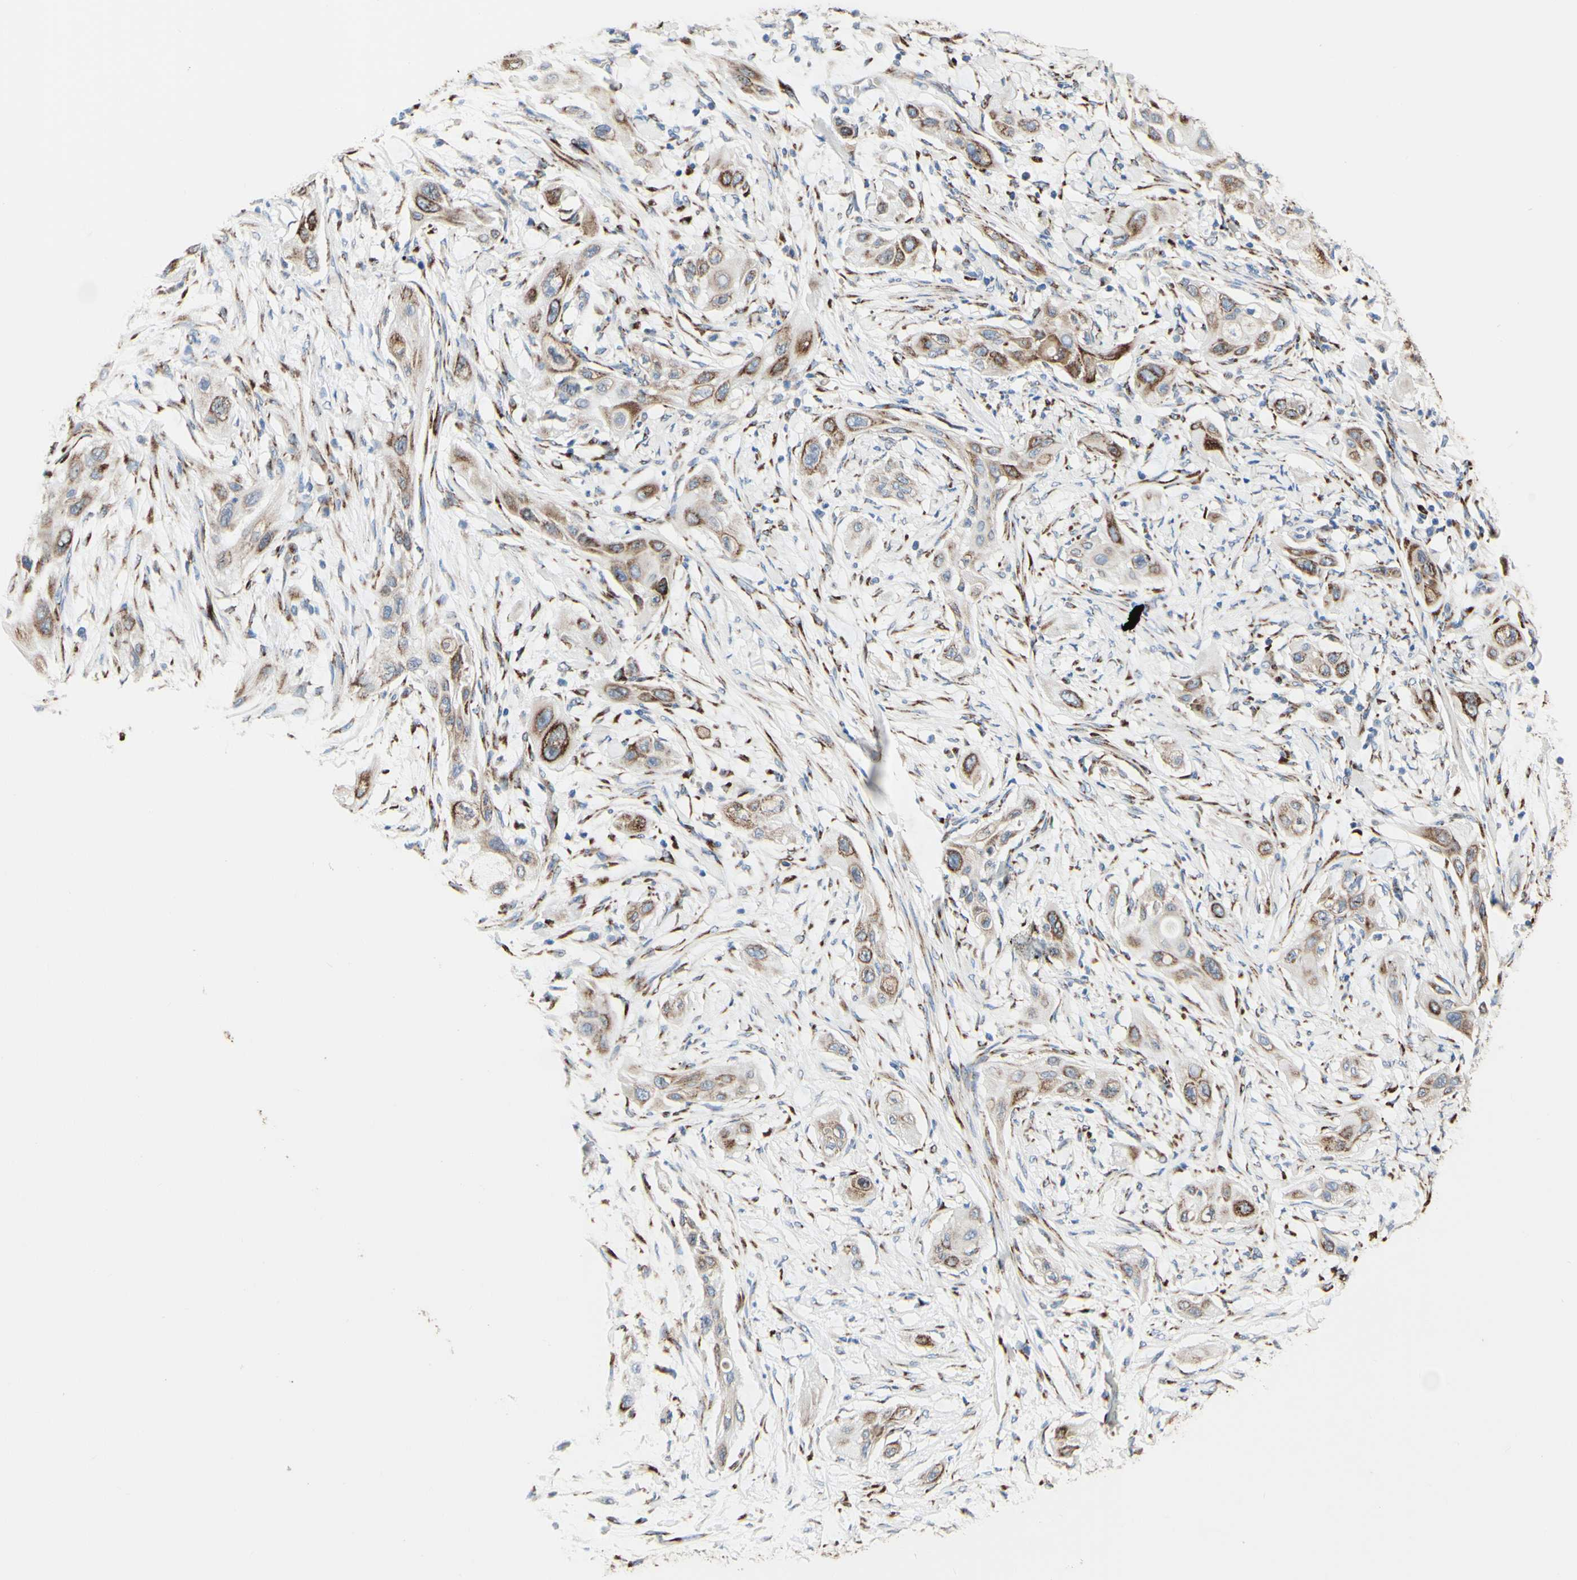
{"staining": {"intensity": "strong", "quantity": "25%-75%", "location": "cytoplasmic/membranous"}, "tissue": "lung cancer", "cell_type": "Tumor cells", "image_type": "cancer", "snomed": [{"axis": "morphology", "description": "Squamous cell carcinoma, NOS"}, {"axis": "topography", "description": "Lung"}], "caption": "Tumor cells reveal high levels of strong cytoplasmic/membranous positivity in about 25%-75% of cells in lung squamous cell carcinoma. The staining was performed using DAB, with brown indicating positive protein expression. Nuclei are stained blue with hematoxylin.", "gene": "AGPAT5", "patient": {"sex": "female", "age": 47}}